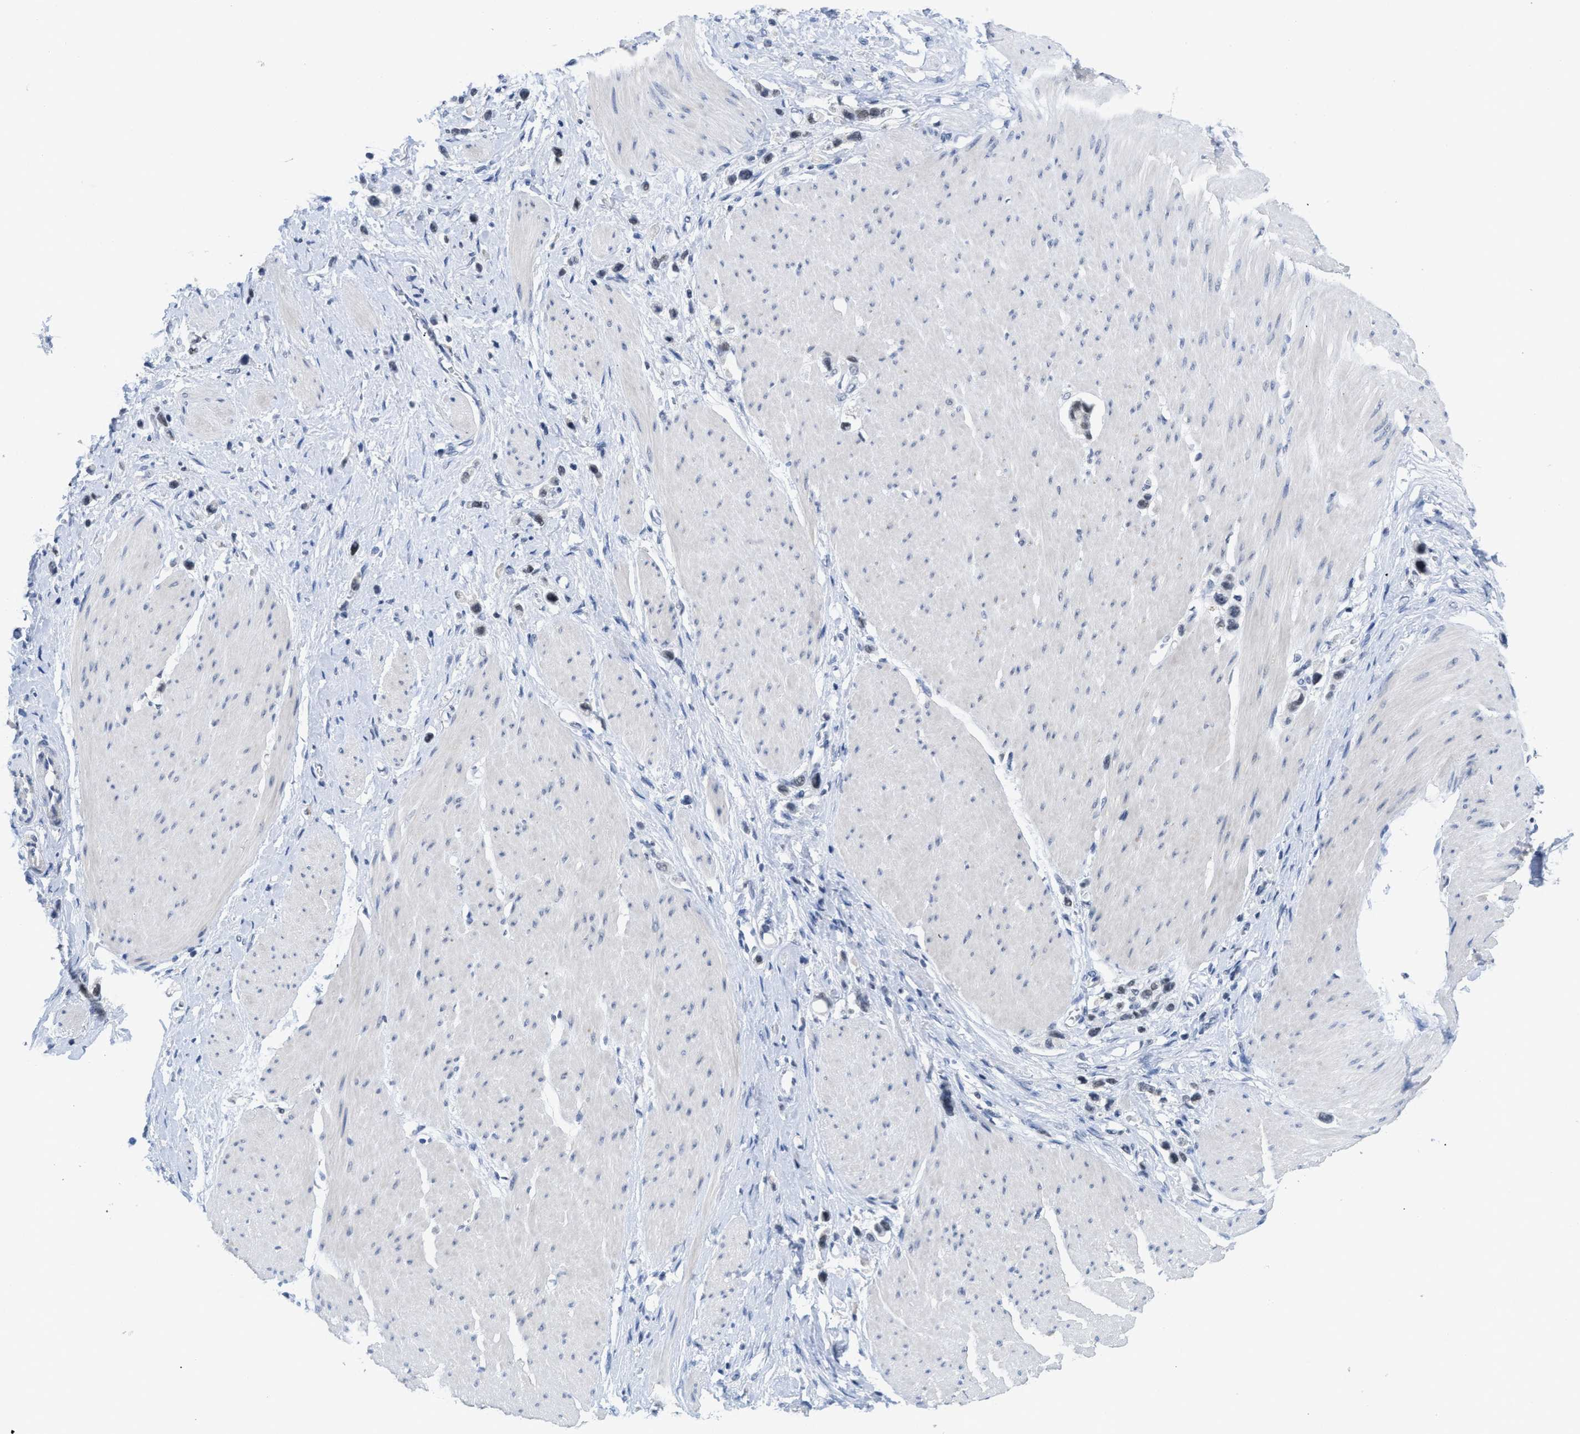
{"staining": {"intensity": "weak", "quantity": "<25%", "location": "nuclear"}, "tissue": "stomach cancer", "cell_type": "Tumor cells", "image_type": "cancer", "snomed": [{"axis": "morphology", "description": "Adenocarcinoma, NOS"}, {"axis": "topography", "description": "Stomach"}], "caption": "DAB immunohistochemical staining of human adenocarcinoma (stomach) reveals no significant positivity in tumor cells.", "gene": "GGNBP2", "patient": {"sex": "female", "age": 65}}